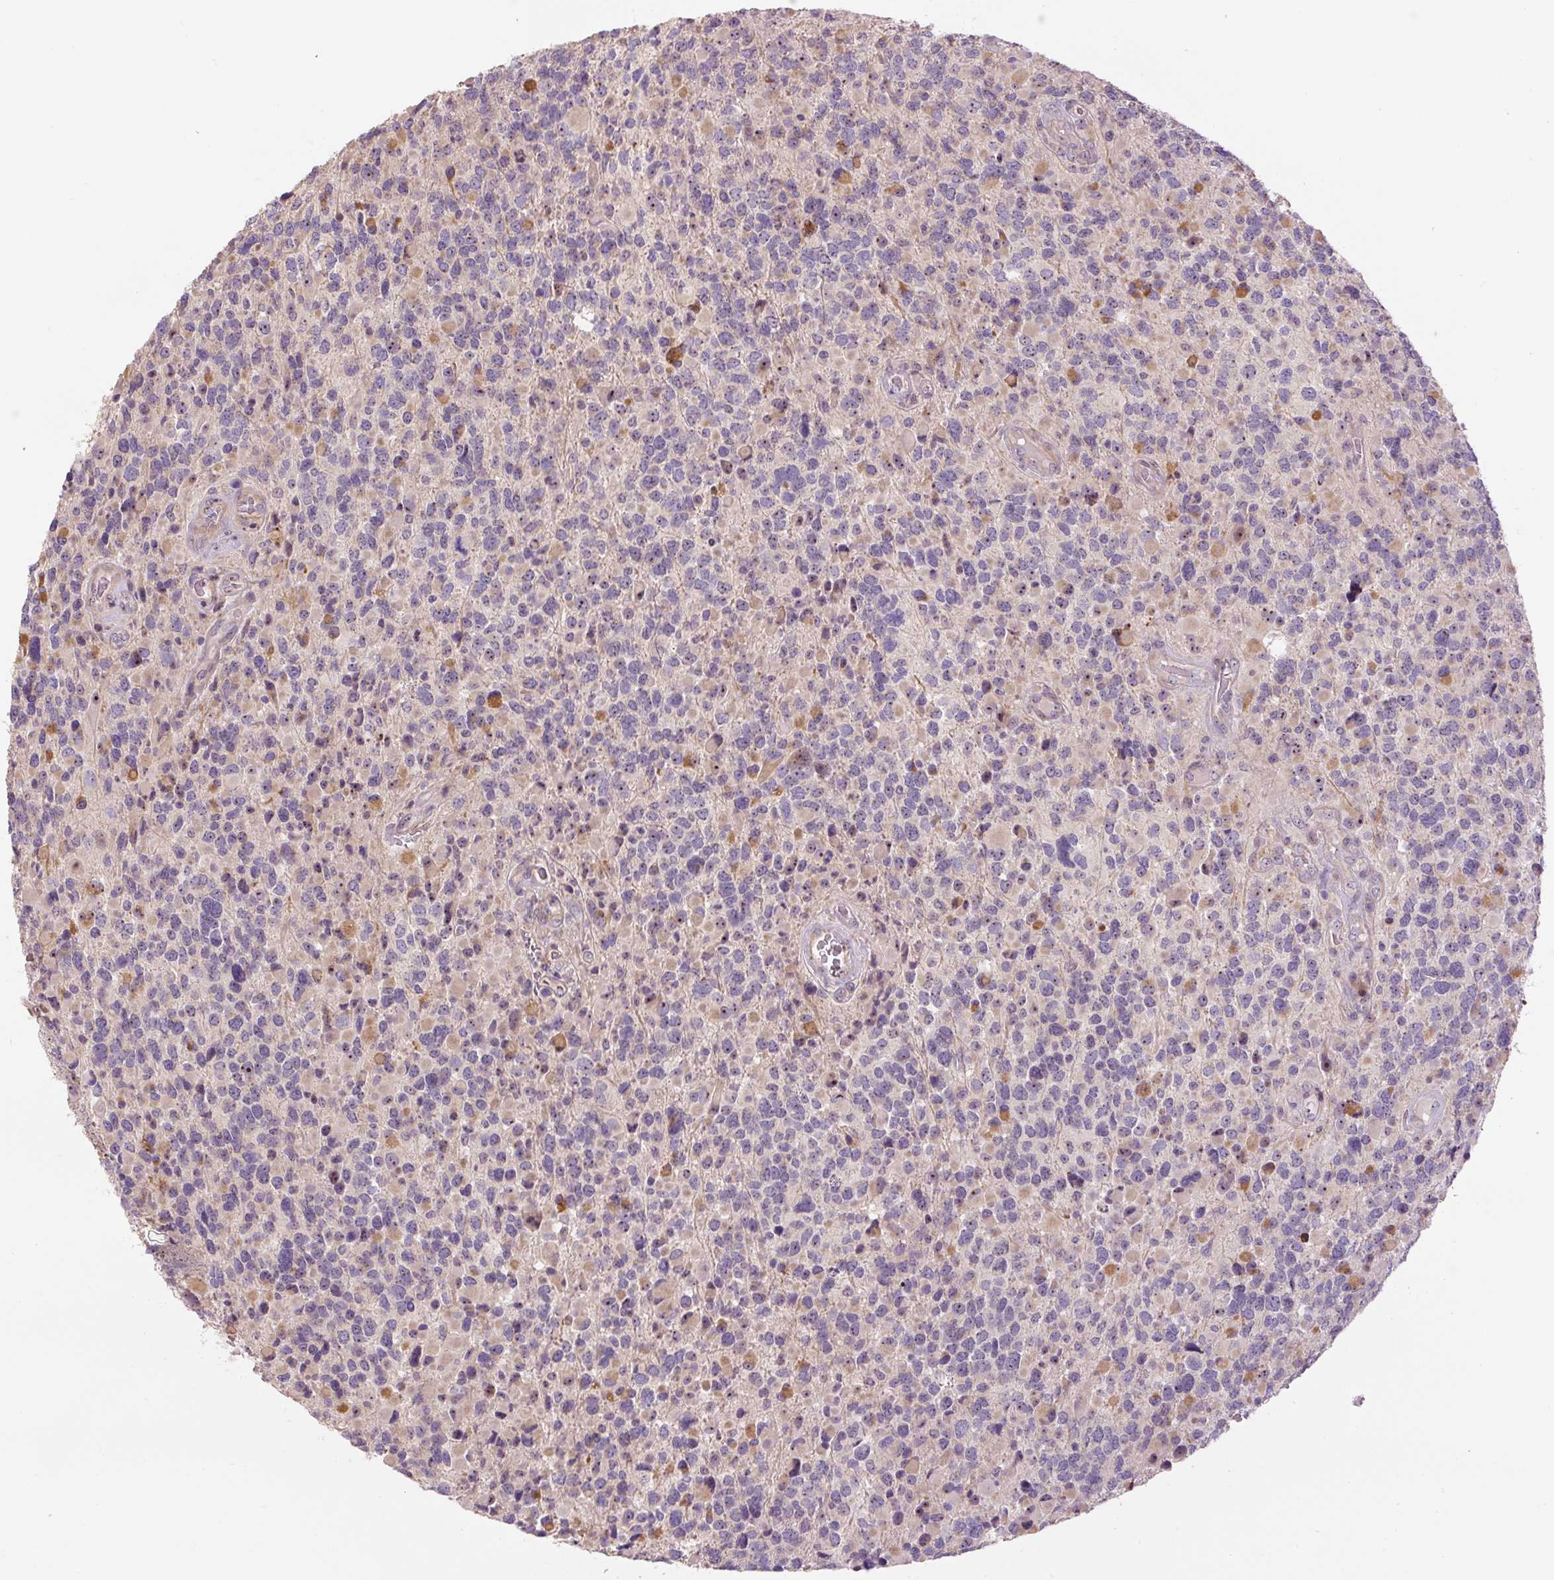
{"staining": {"intensity": "weak", "quantity": "<25%", "location": "nuclear"}, "tissue": "glioma", "cell_type": "Tumor cells", "image_type": "cancer", "snomed": [{"axis": "morphology", "description": "Glioma, malignant, High grade"}, {"axis": "topography", "description": "Brain"}], "caption": "DAB immunohistochemical staining of malignant glioma (high-grade) demonstrates no significant expression in tumor cells.", "gene": "TMEM151B", "patient": {"sex": "female", "age": 40}}